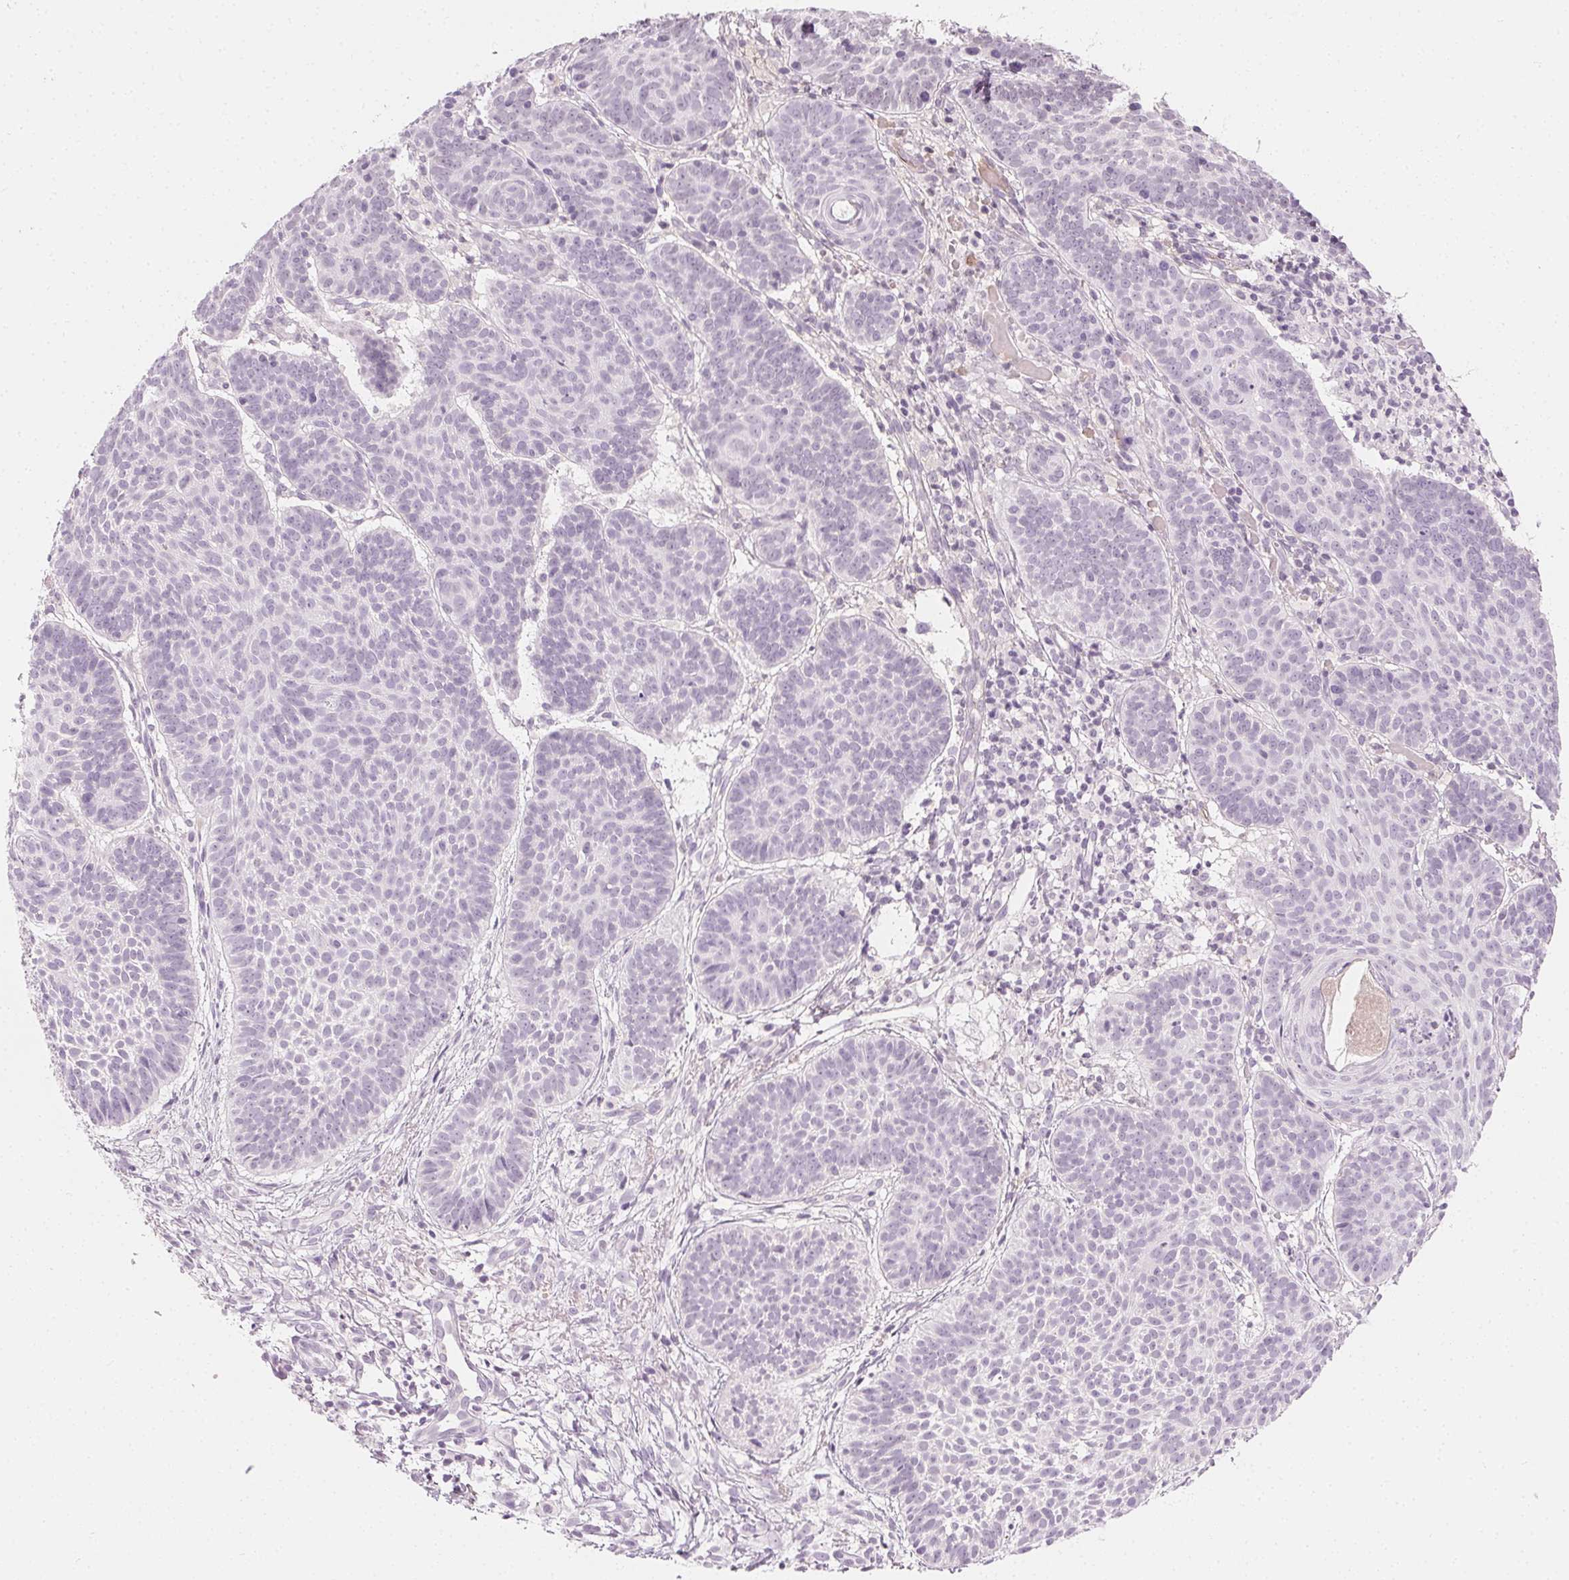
{"staining": {"intensity": "negative", "quantity": "none", "location": "none"}, "tissue": "skin cancer", "cell_type": "Tumor cells", "image_type": "cancer", "snomed": [{"axis": "morphology", "description": "Basal cell carcinoma"}, {"axis": "topography", "description": "Skin"}], "caption": "This is an IHC photomicrograph of human basal cell carcinoma (skin). There is no staining in tumor cells.", "gene": "AFM", "patient": {"sex": "male", "age": 72}}